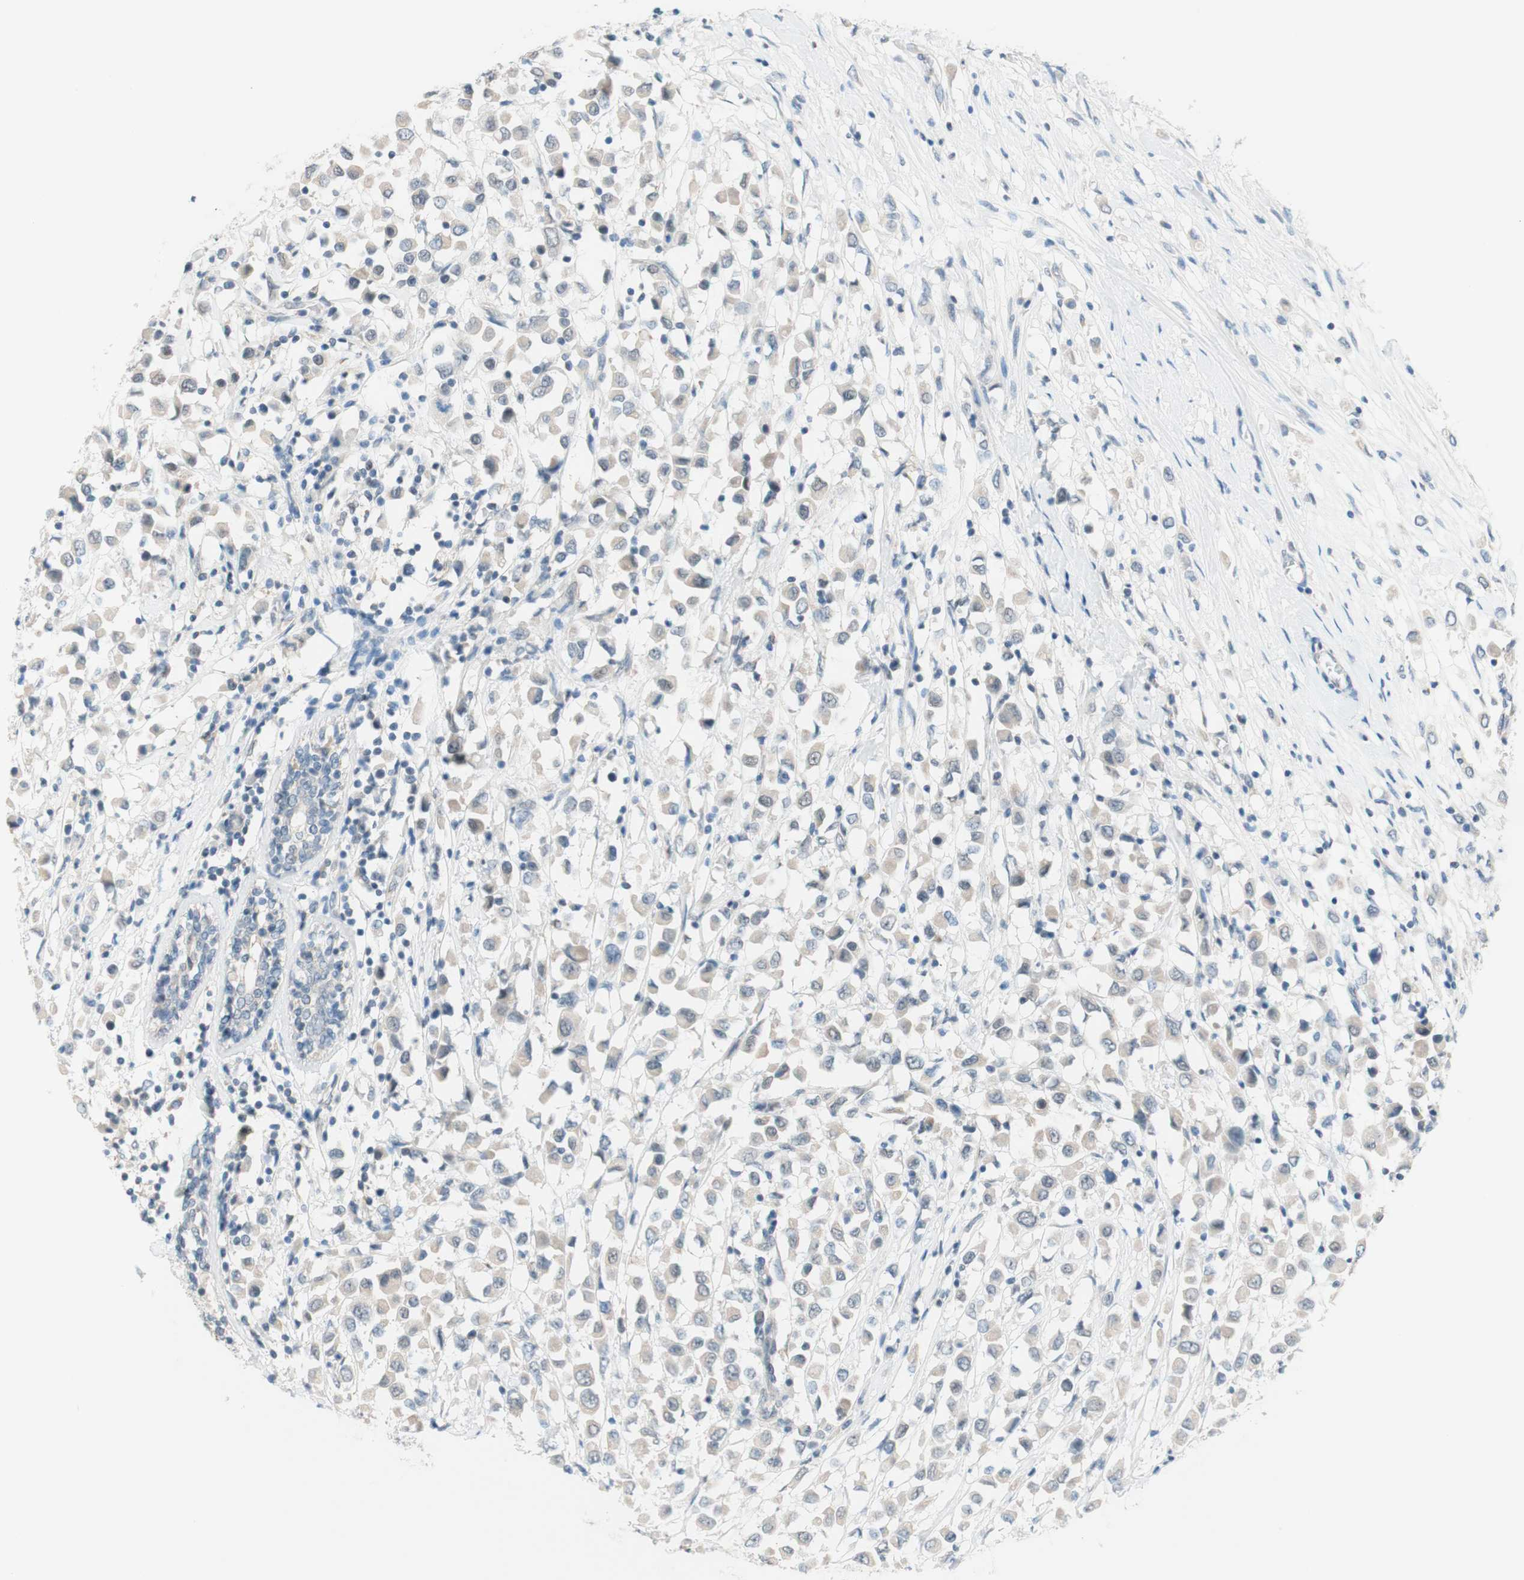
{"staining": {"intensity": "weak", "quantity": "<25%", "location": "cytoplasmic/membranous"}, "tissue": "breast cancer", "cell_type": "Tumor cells", "image_type": "cancer", "snomed": [{"axis": "morphology", "description": "Duct carcinoma"}, {"axis": "topography", "description": "Breast"}], "caption": "There is no significant expression in tumor cells of breast invasive ductal carcinoma. The staining is performed using DAB (3,3'-diaminobenzidine) brown chromogen with nuclei counter-stained in using hematoxylin.", "gene": "JPH1", "patient": {"sex": "female", "age": 61}}